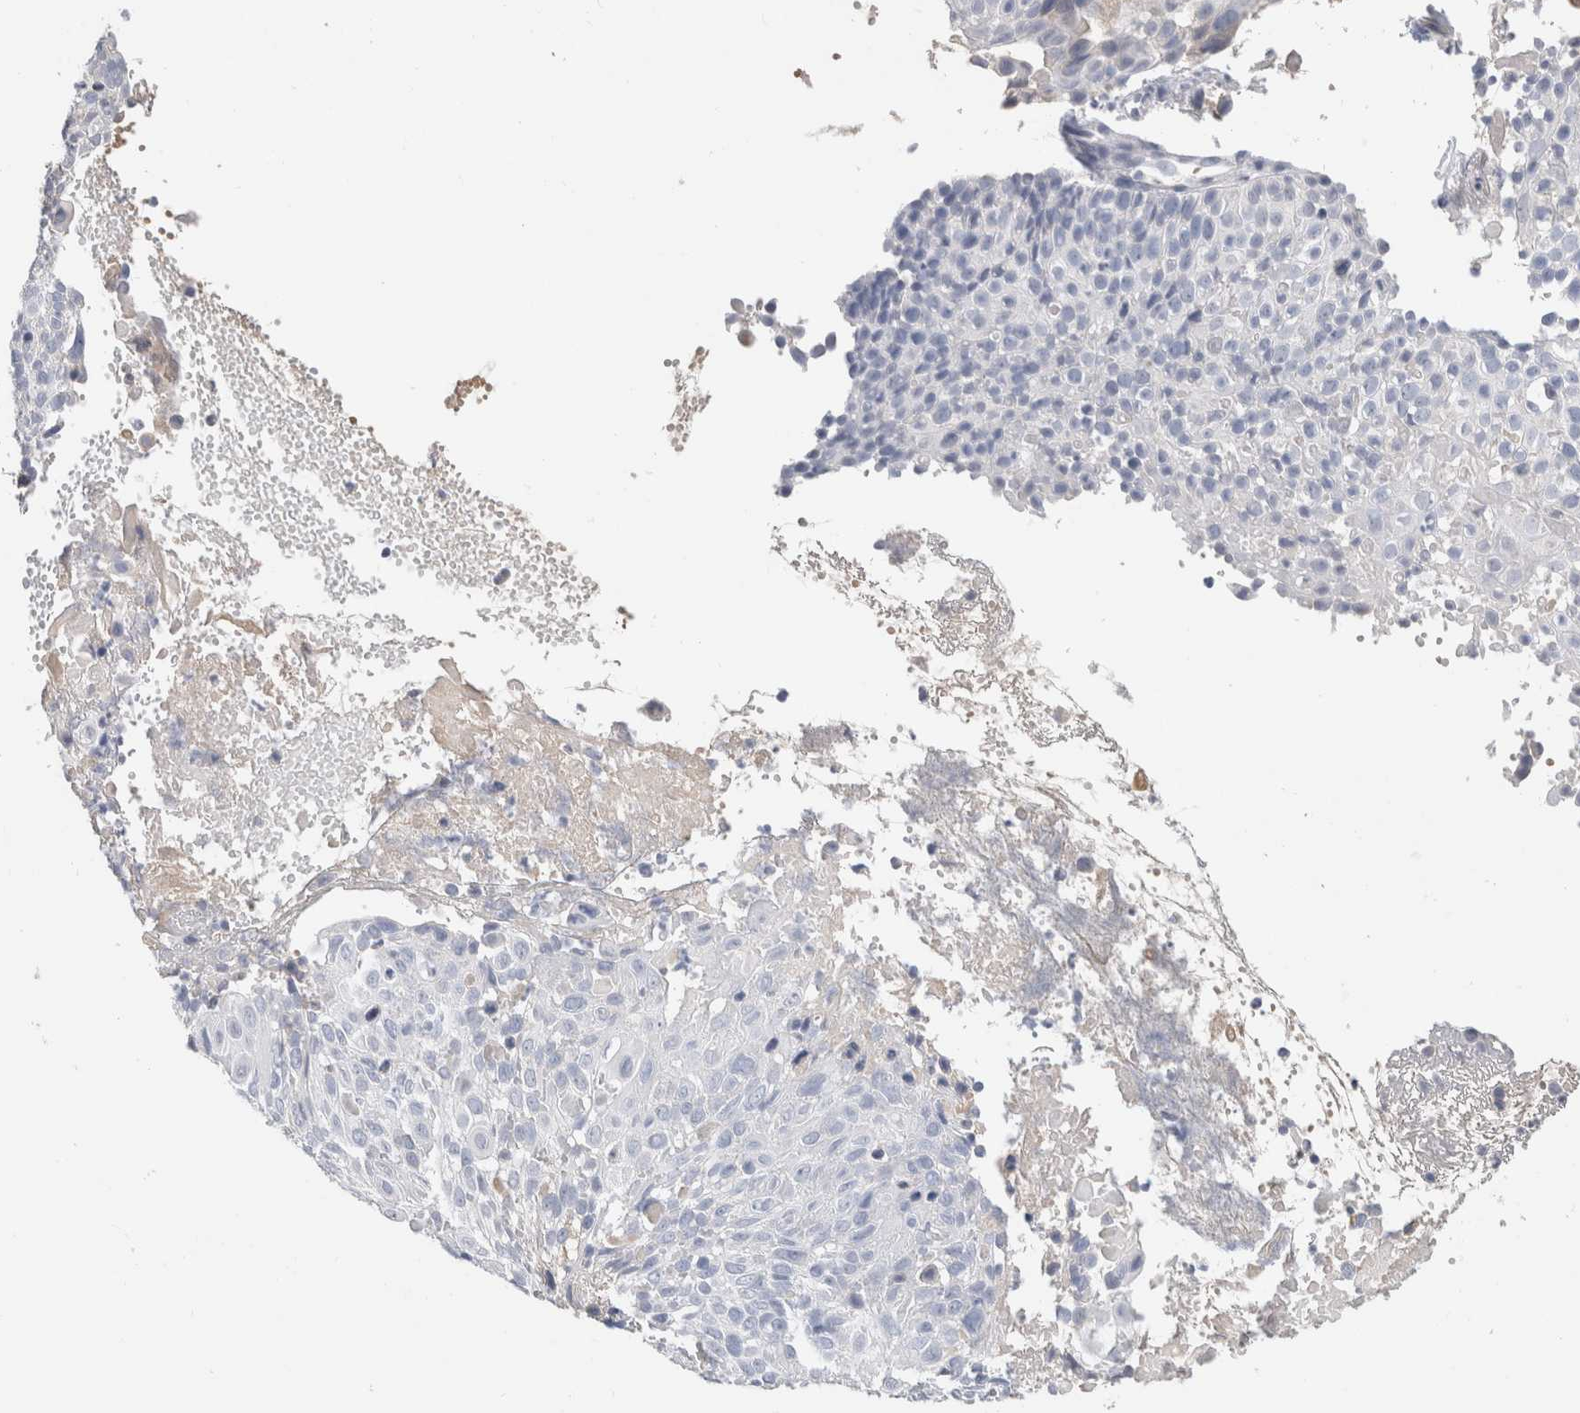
{"staining": {"intensity": "negative", "quantity": "none", "location": "none"}, "tissue": "cervical cancer", "cell_type": "Tumor cells", "image_type": "cancer", "snomed": [{"axis": "morphology", "description": "Squamous cell carcinoma, NOS"}, {"axis": "topography", "description": "Cervix"}], "caption": "There is no significant staining in tumor cells of cervical squamous cell carcinoma.", "gene": "SCGB1A1", "patient": {"sex": "female", "age": 74}}